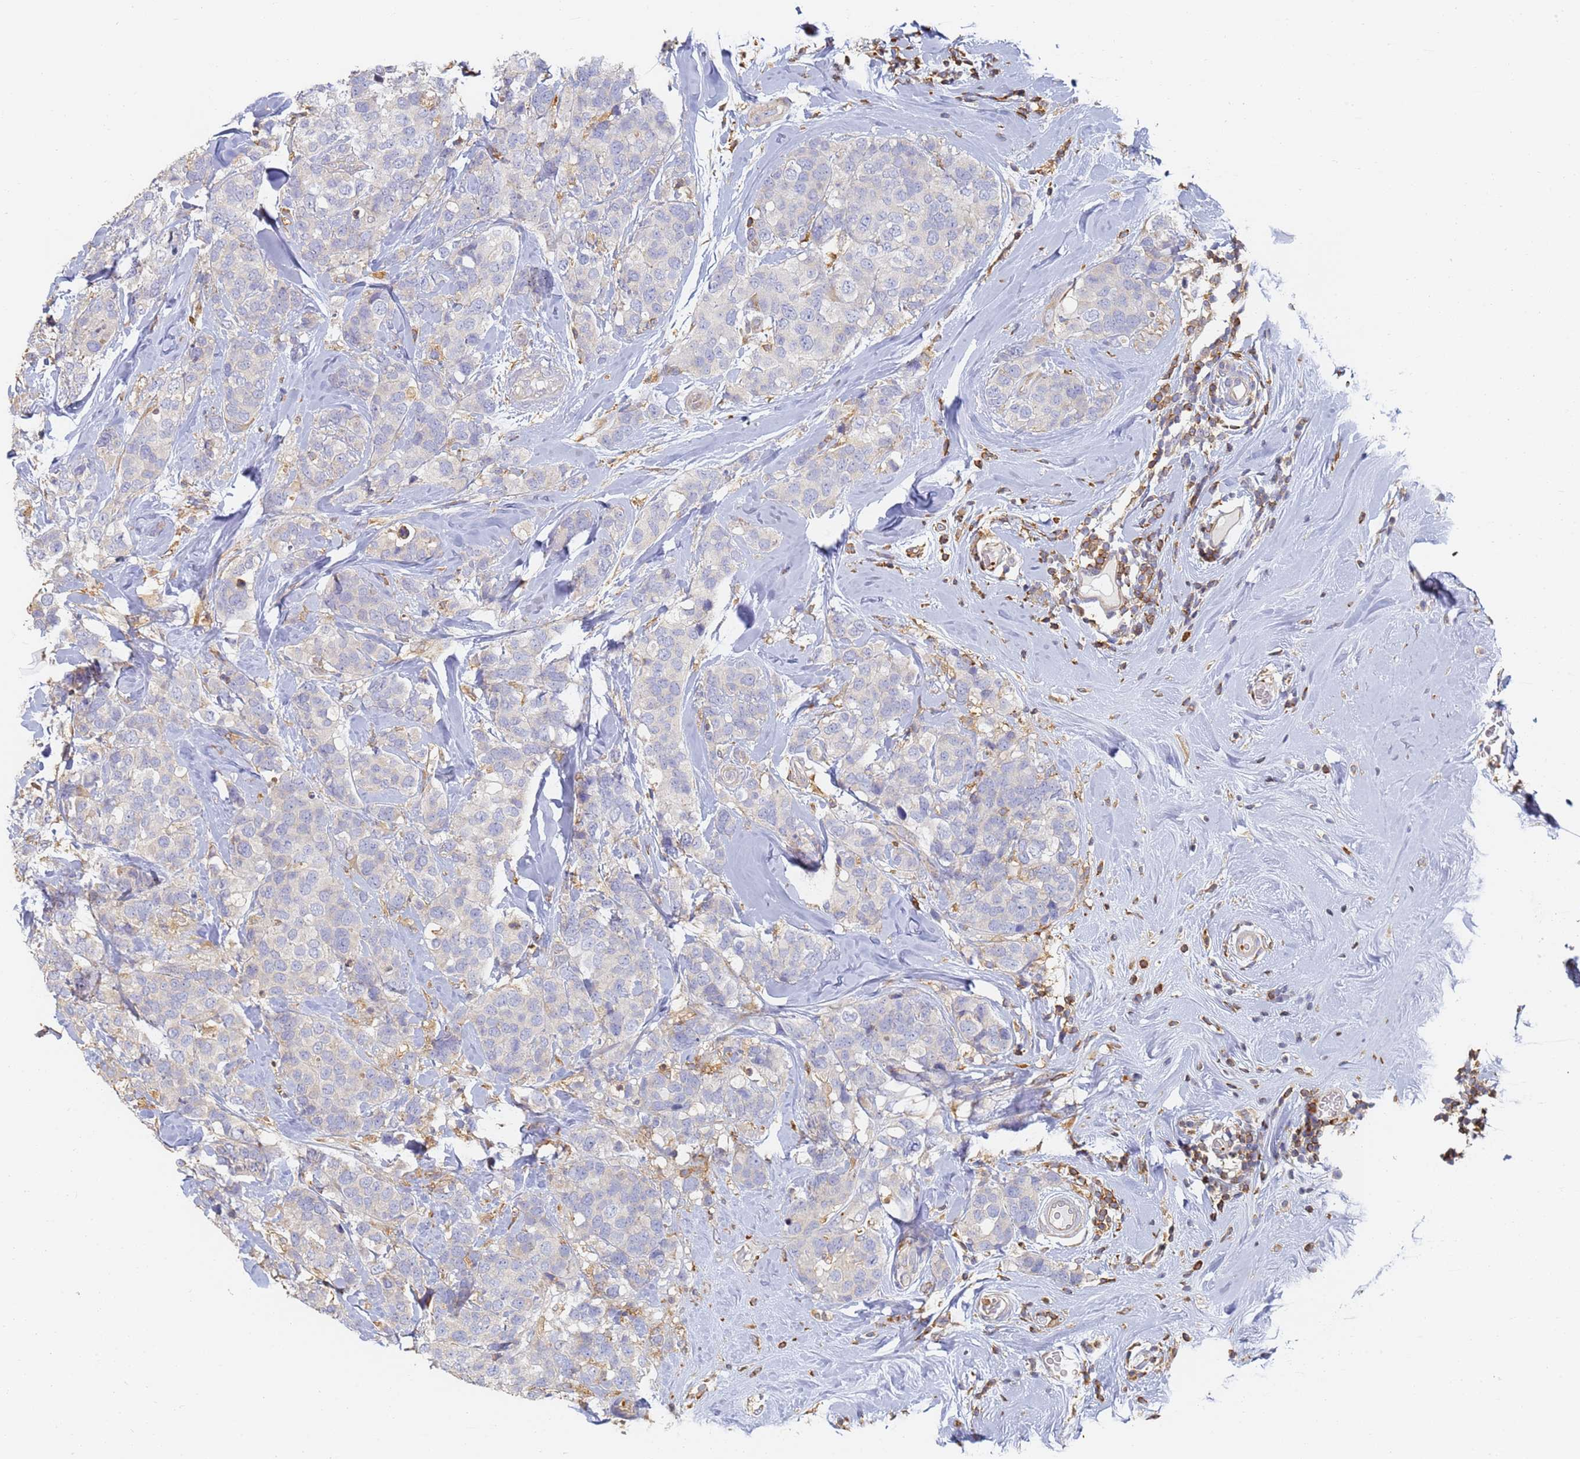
{"staining": {"intensity": "negative", "quantity": "none", "location": "none"}, "tissue": "breast cancer", "cell_type": "Tumor cells", "image_type": "cancer", "snomed": [{"axis": "morphology", "description": "Lobular carcinoma"}, {"axis": "topography", "description": "Breast"}], "caption": "Micrograph shows no protein expression in tumor cells of lobular carcinoma (breast) tissue.", "gene": "BIN2", "patient": {"sex": "female", "age": 59}}